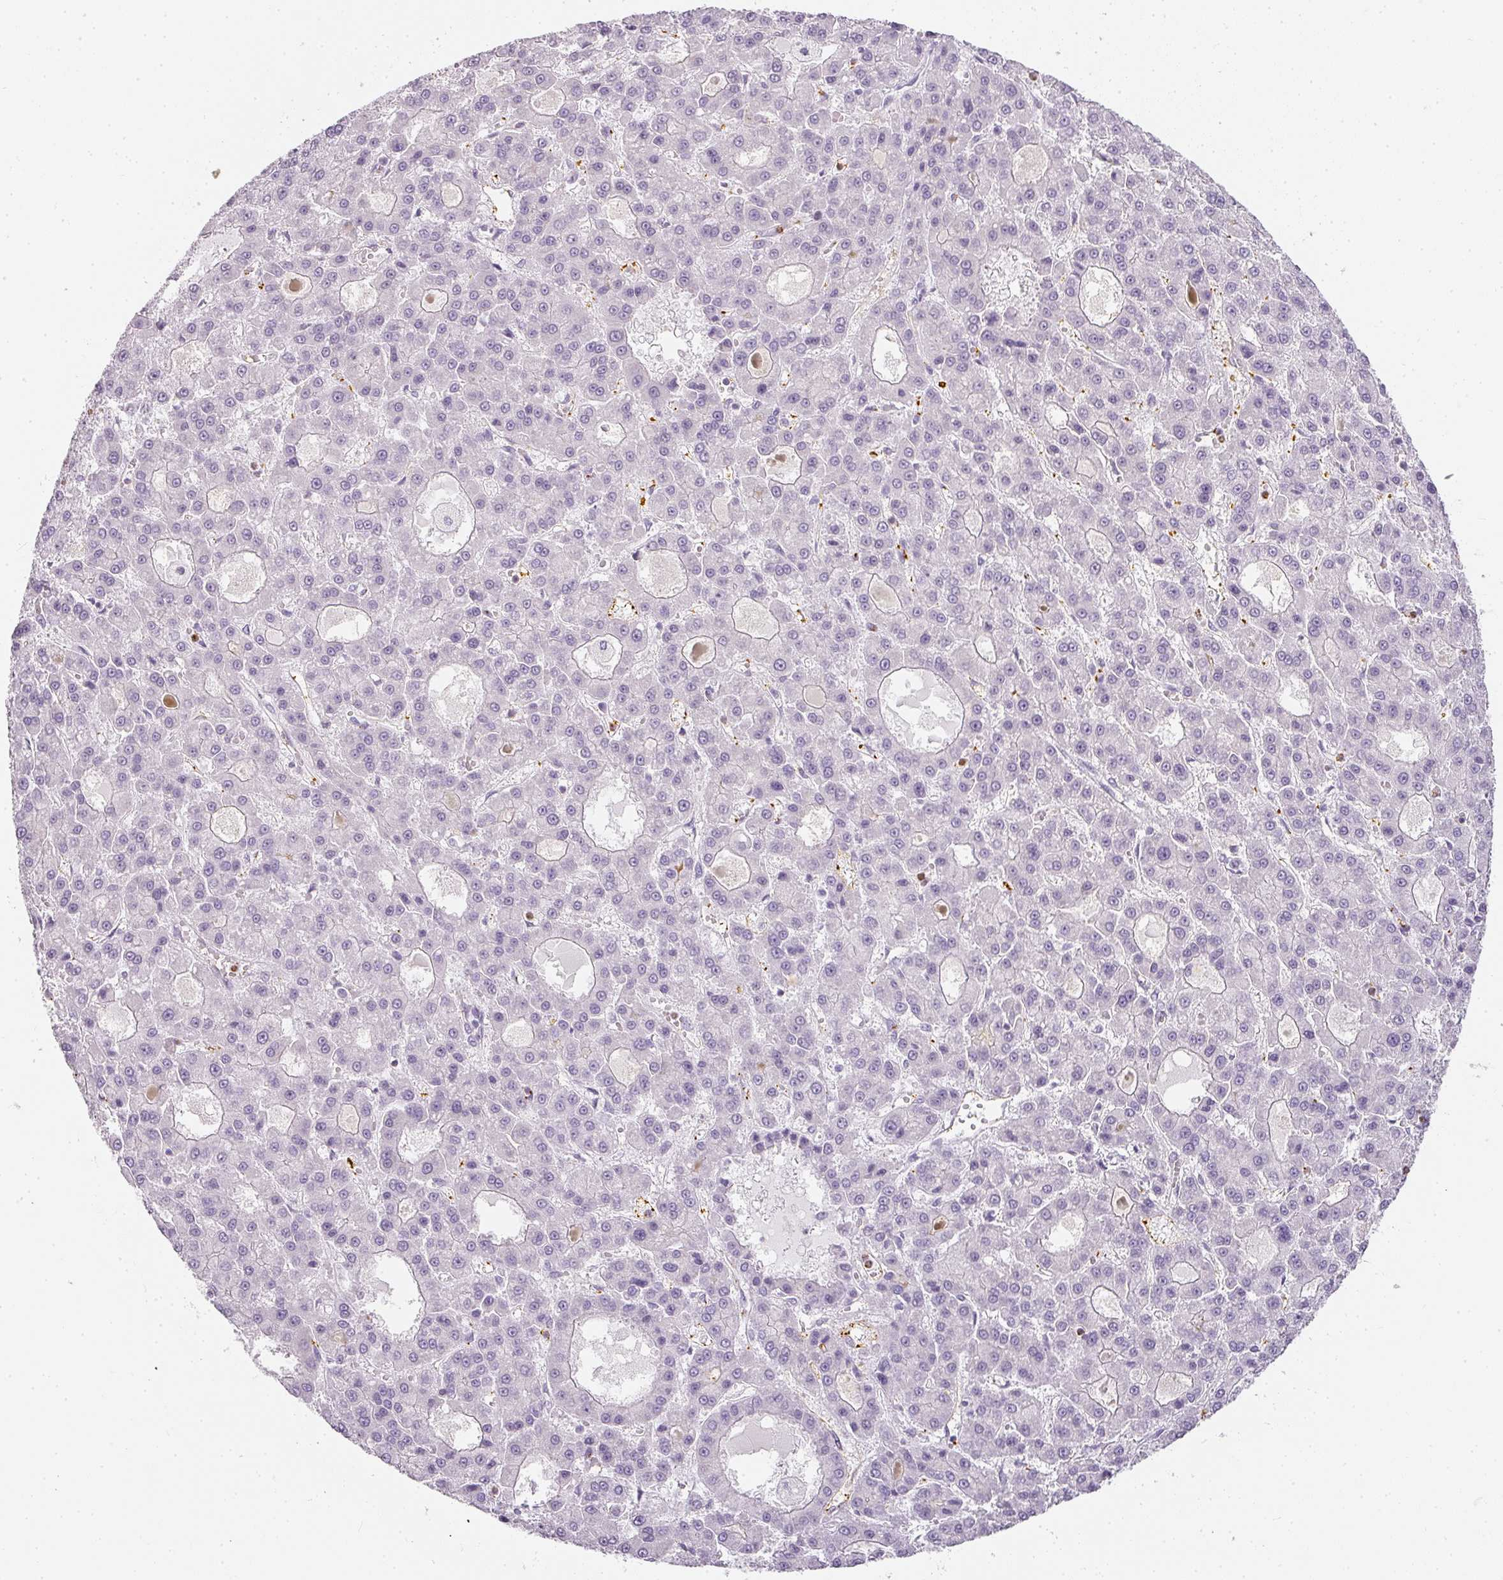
{"staining": {"intensity": "negative", "quantity": "none", "location": "none"}, "tissue": "liver cancer", "cell_type": "Tumor cells", "image_type": "cancer", "snomed": [{"axis": "morphology", "description": "Carcinoma, Hepatocellular, NOS"}, {"axis": "topography", "description": "Liver"}], "caption": "A high-resolution micrograph shows immunohistochemistry staining of liver cancer, which demonstrates no significant positivity in tumor cells.", "gene": "TMEM42", "patient": {"sex": "male", "age": 70}}